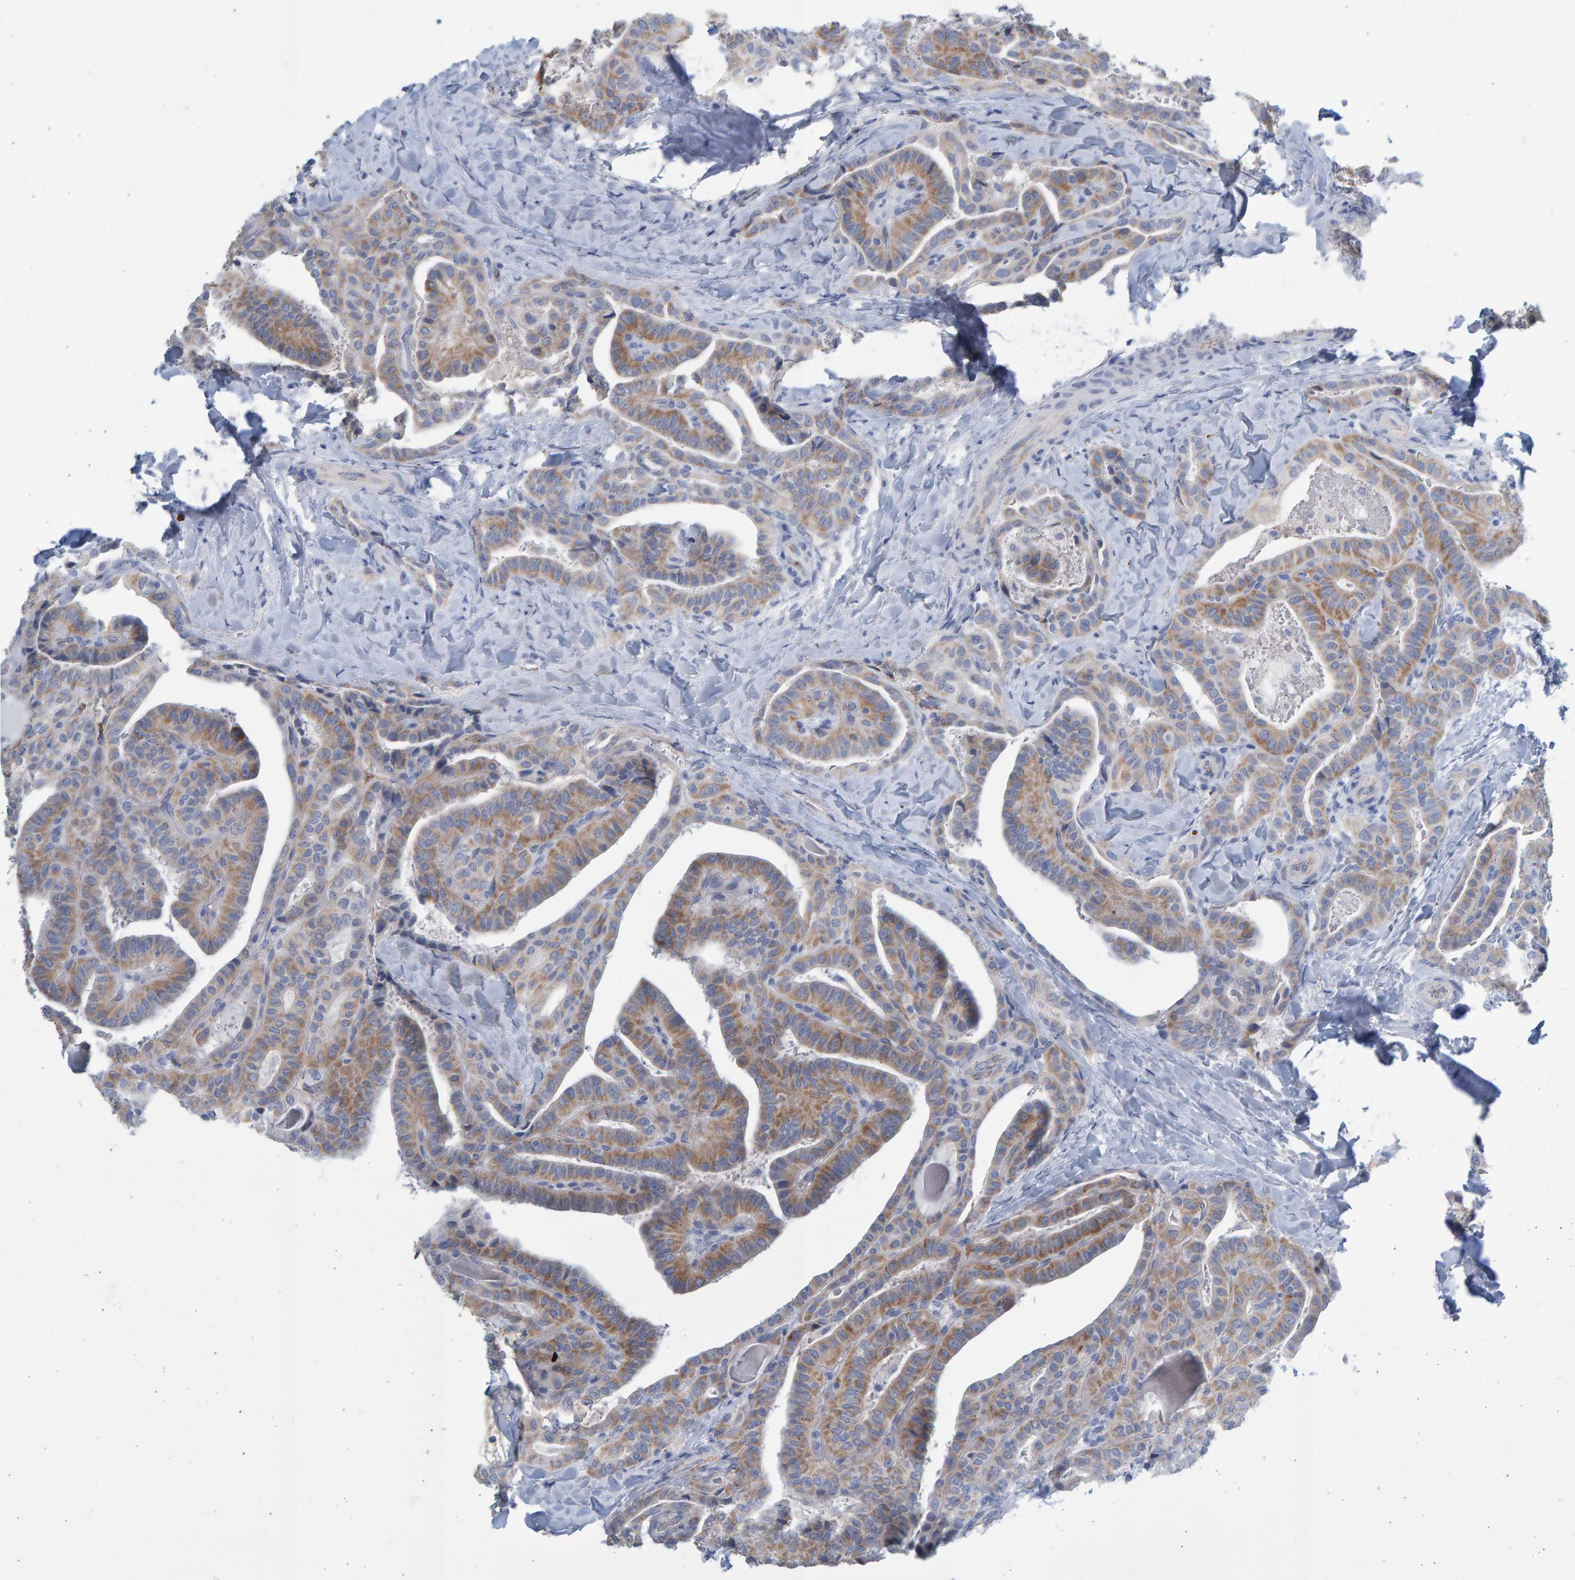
{"staining": {"intensity": "moderate", "quantity": ">75%", "location": "cytoplasmic/membranous"}, "tissue": "thyroid cancer", "cell_type": "Tumor cells", "image_type": "cancer", "snomed": [{"axis": "morphology", "description": "Papillary adenocarcinoma, NOS"}, {"axis": "topography", "description": "Thyroid gland"}], "caption": "An immunohistochemistry (IHC) histopathology image of tumor tissue is shown. Protein staining in brown labels moderate cytoplasmic/membranous positivity in papillary adenocarcinoma (thyroid) within tumor cells.", "gene": "SLC34A3", "patient": {"sex": "male", "age": 77}}